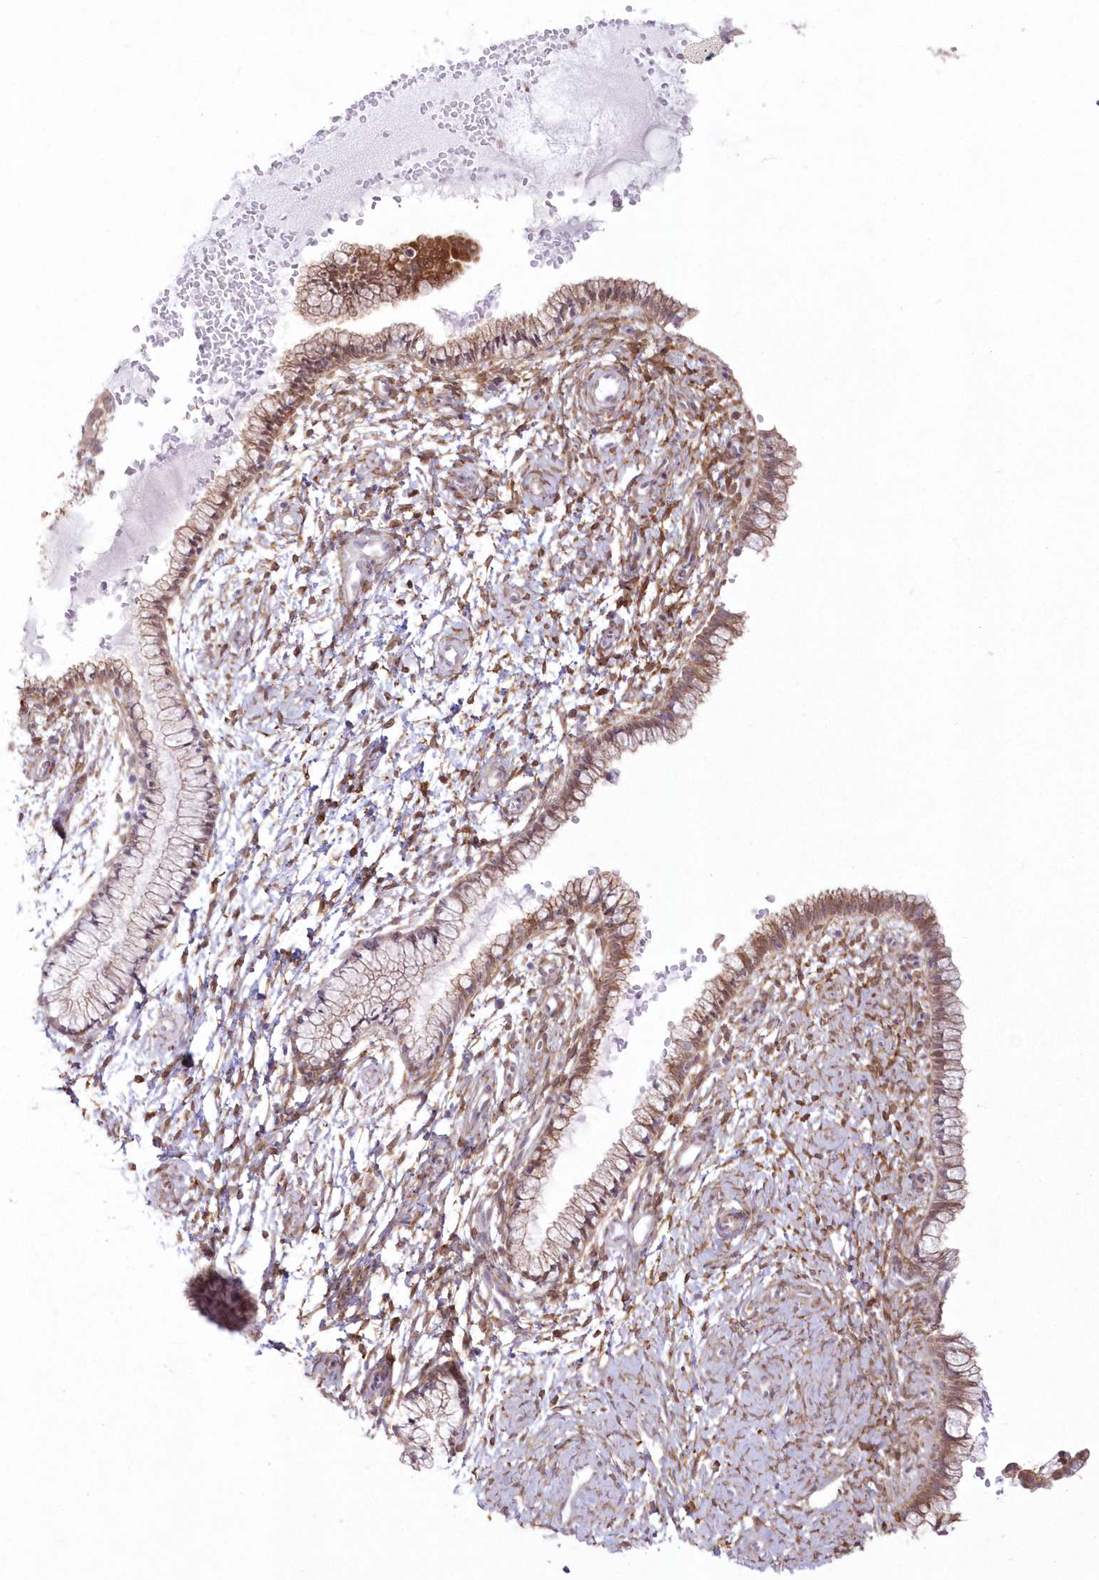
{"staining": {"intensity": "moderate", "quantity": "25%-75%", "location": "cytoplasmic/membranous"}, "tissue": "cervix", "cell_type": "Glandular cells", "image_type": "normal", "snomed": [{"axis": "morphology", "description": "Normal tissue, NOS"}, {"axis": "topography", "description": "Cervix"}], "caption": "Protein staining of benign cervix reveals moderate cytoplasmic/membranous expression in approximately 25%-75% of glandular cells.", "gene": "SH3PXD2B", "patient": {"sex": "female", "age": 33}}